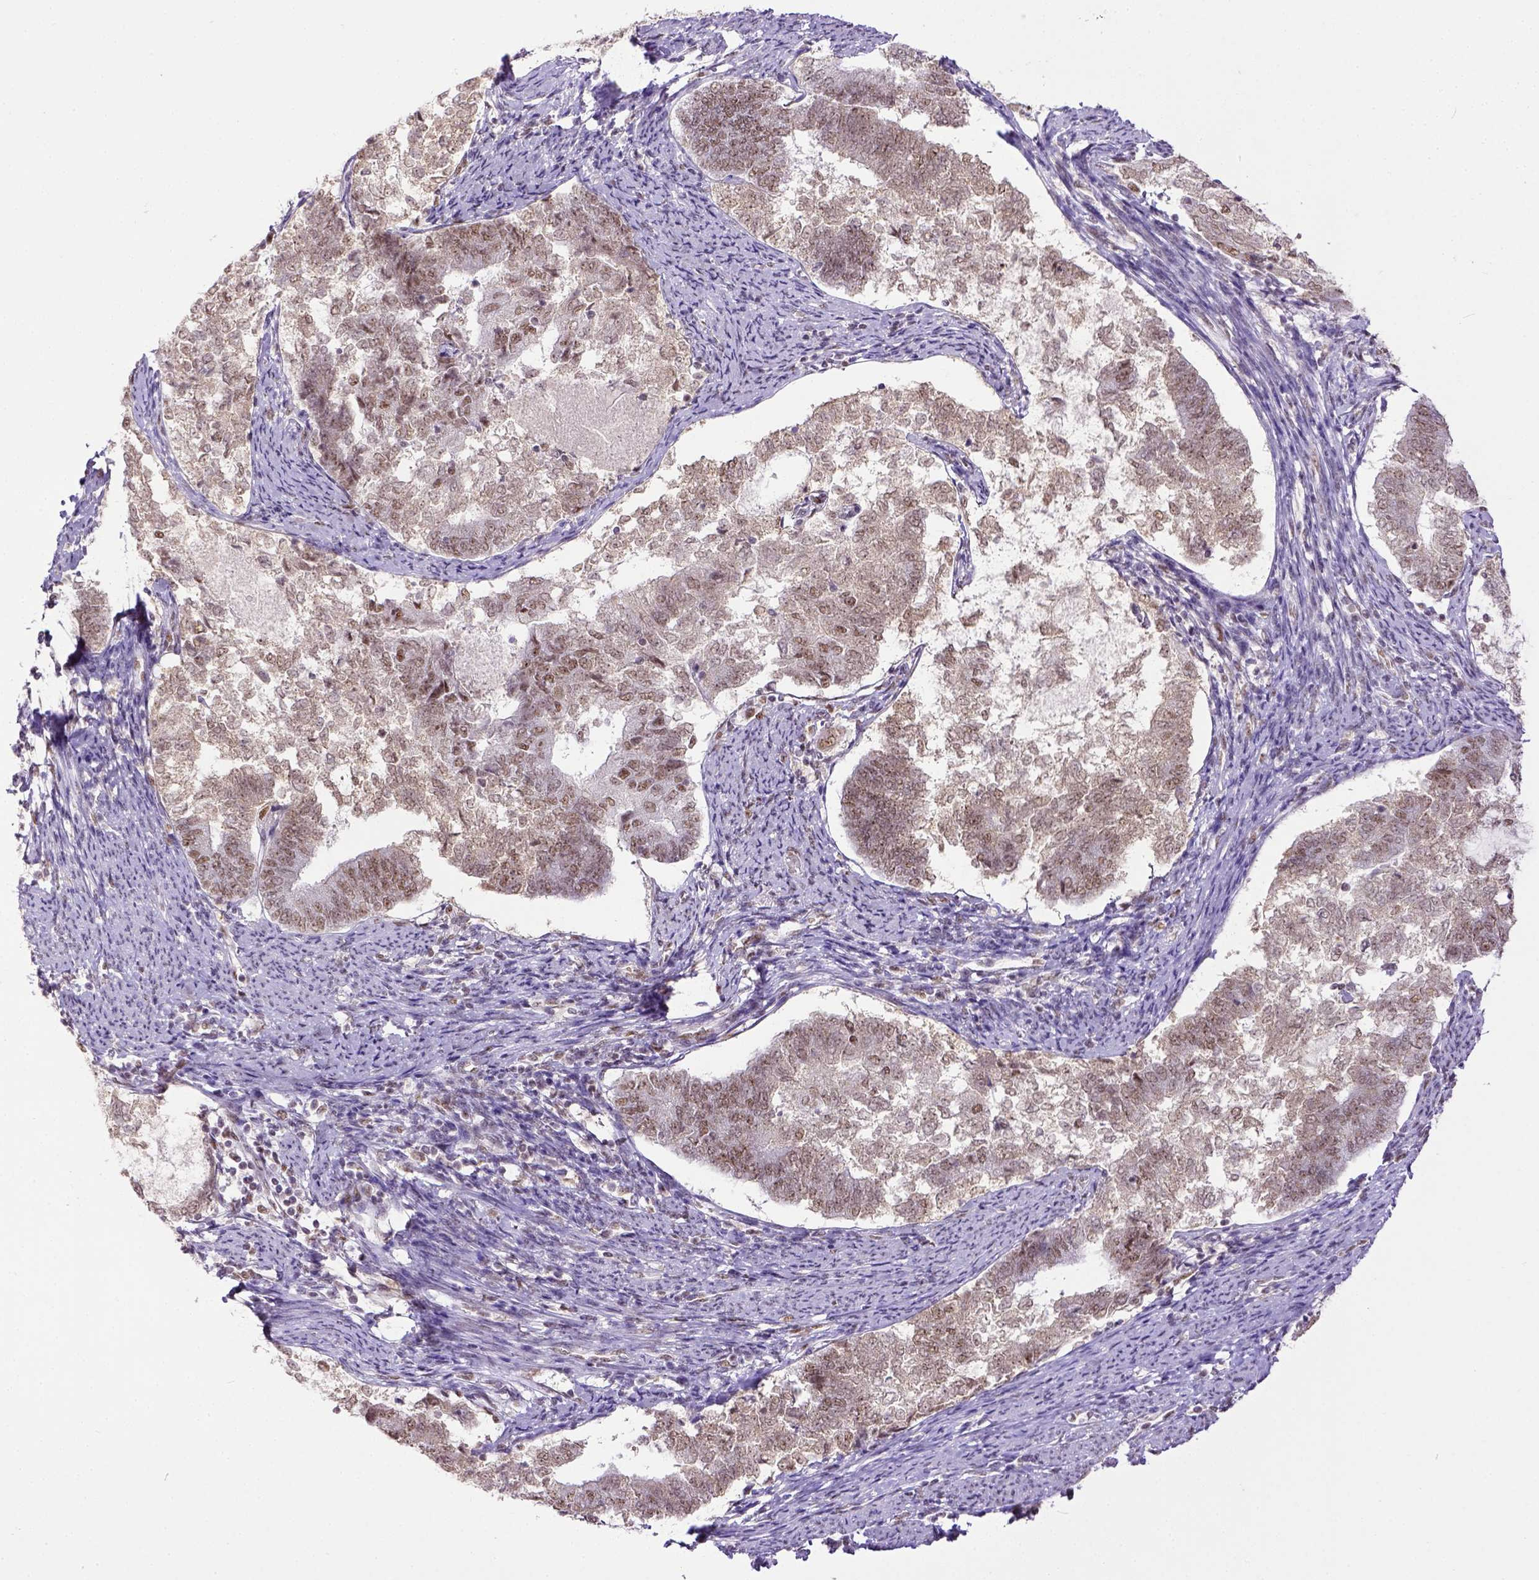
{"staining": {"intensity": "weak", "quantity": ">75%", "location": "nuclear"}, "tissue": "endometrial cancer", "cell_type": "Tumor cells", "image_type": "cancer", "snomed": [{"axis": "morphology", "description": "Adenocarcinoma, NOS"}, {"axis": "topography", "description": "Endometrium"}], "caption": "The histopathology image reveals staining of endometrial cancer, revealing weak nuclear protein expression (brown color) within tumor cells. (Brightfield microscopy of DAB IHC at high magnification).", "gene": "ERCC1", "patient": {"sex": "female", "age": 65}}